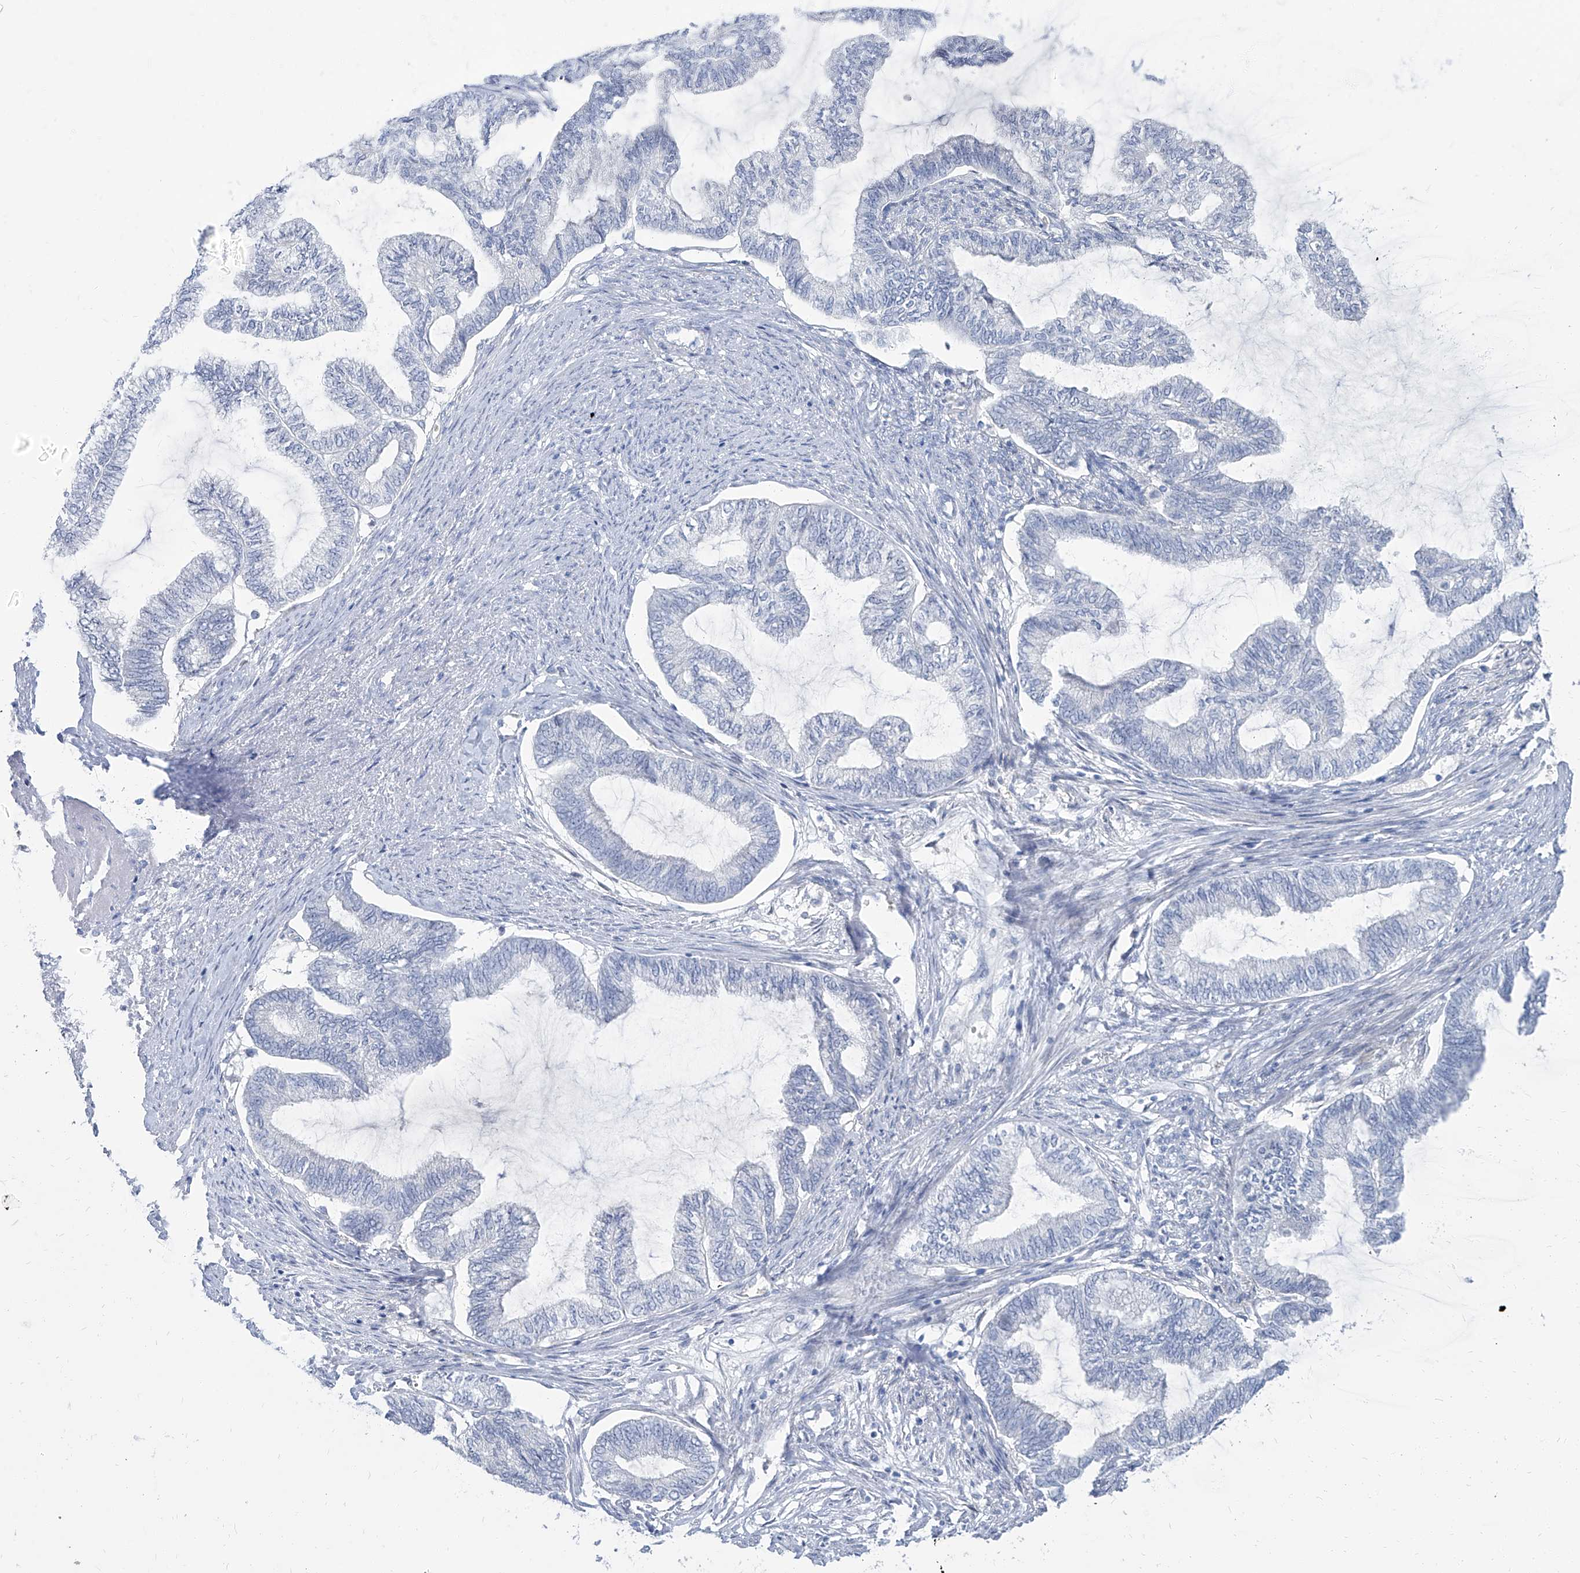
{"staining": {"intensity": "negative", "quantity": "none", "location": "none"}, "tissue": "endometrial cancer", "cell_type": "Tumor cells", "image_type": "cancer", "snomed": [{"axis": "morphology", "description": "Adenocarcinoma, NOS"}, {"axis": "topography", "description": "Endometrium"}], "caption": "Endometrial cancer was stained to show a protein in brown. There is no significant staining in tumor cells.", "gene": "TXLNB", "patient": {"sex": "female", "age": 86}}